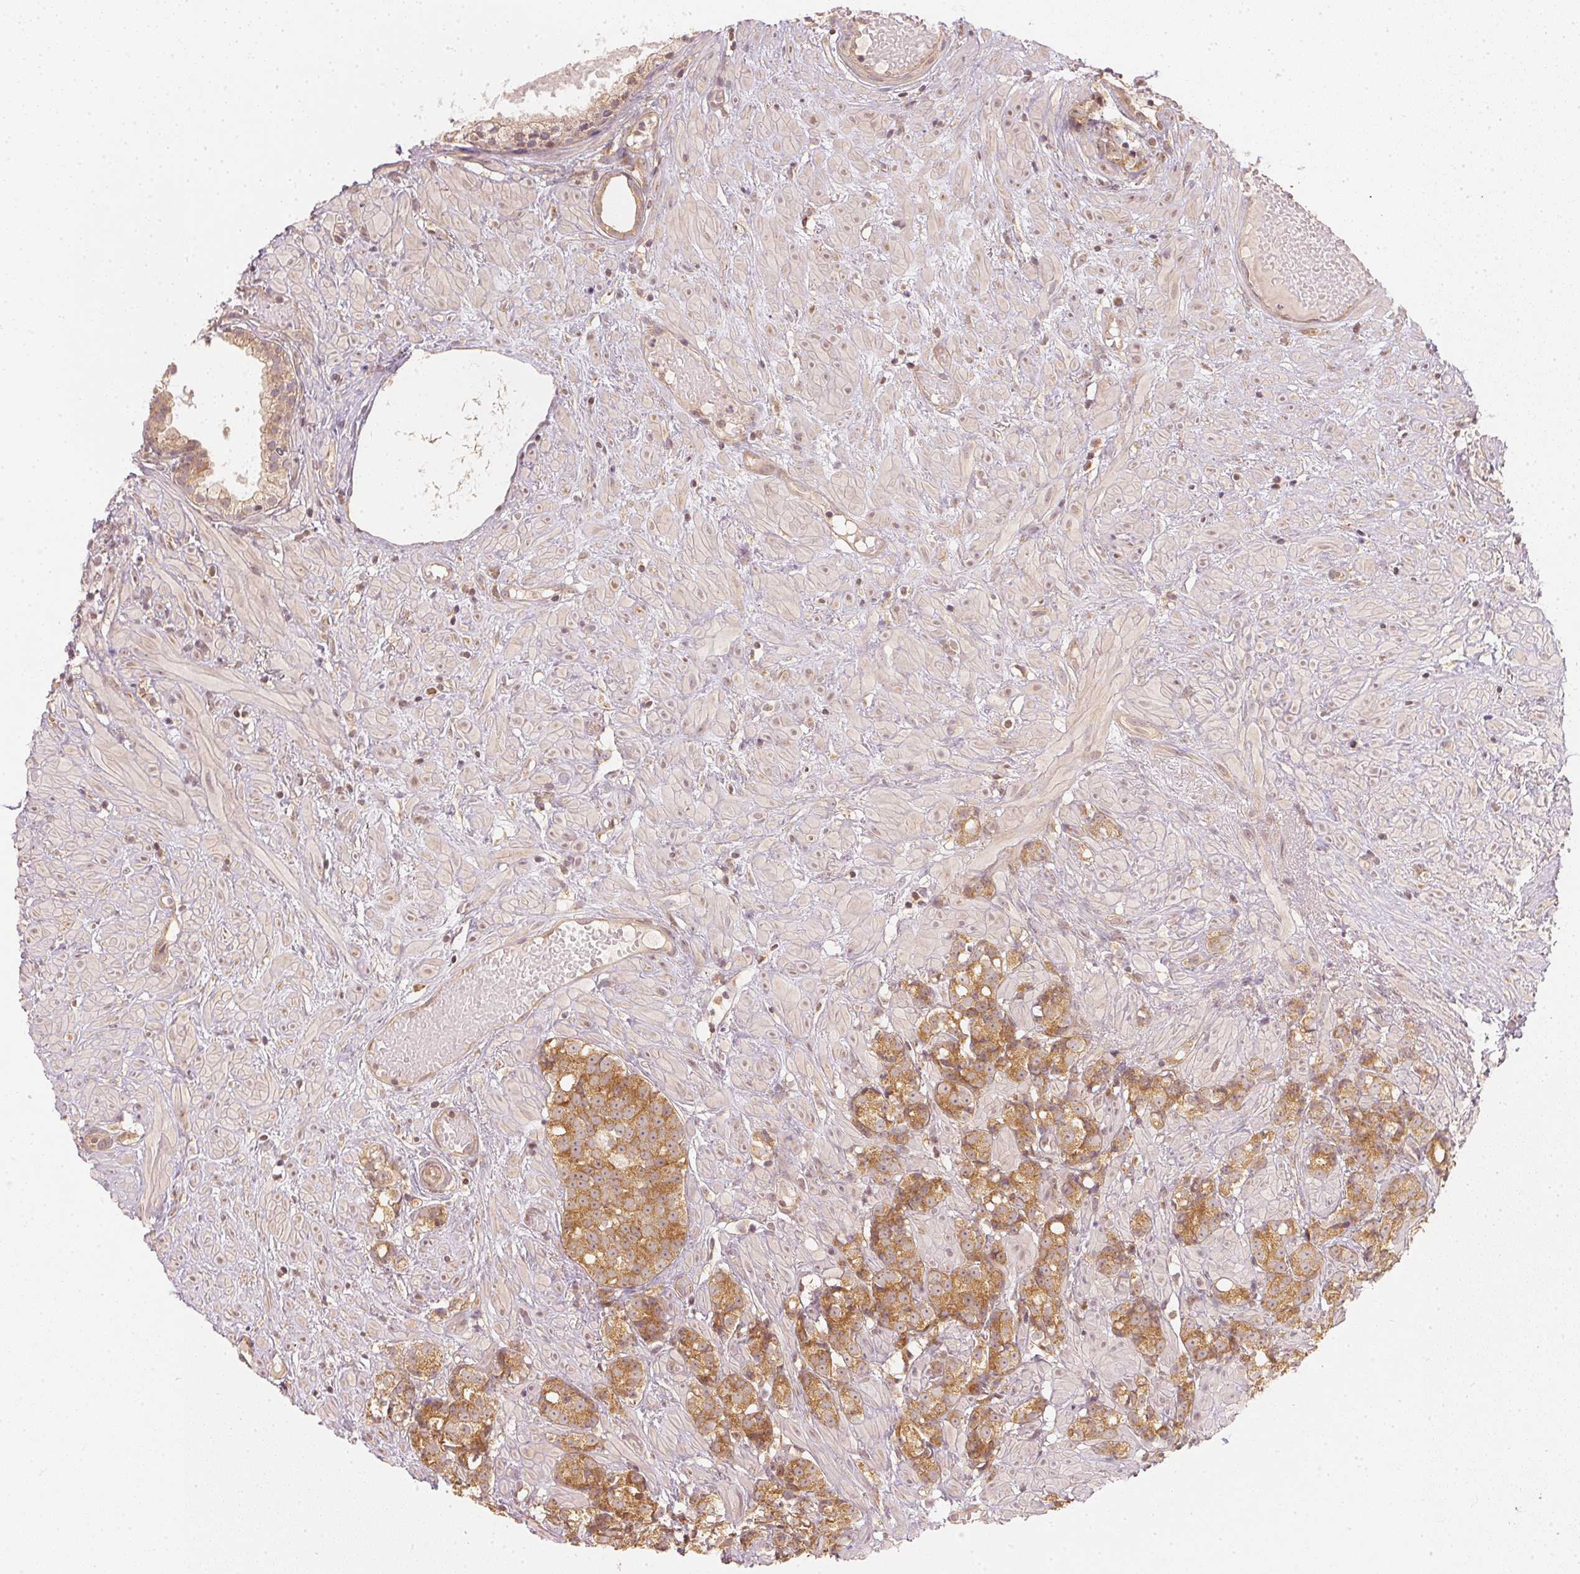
{"staining": {"intensity": "moderate", "quantity": ">75%", "location": "cytoplasmic/membranous"}, "tissue": "prostate cancer", "cell_type": "Tumor cells", "image_type": "cancer", "snomed": [{"axis": "morphology", "description": "Adenocarcinoma, High grade"}, {"axis": "topography", "description": "Prostate"}], "caption": "Immunohistochemical staining of prostate adenocarcinoma (high-grade) reveals moderate cytoplasmic/membranous protein staining in about >75% of tumor cells. (DAB (3,3'-diaminobenzidine) IHC, brown staining for protein, blue staining for nuclei).", "gene": "WDR54", "patient": {"sex": "male", "age": 81}}